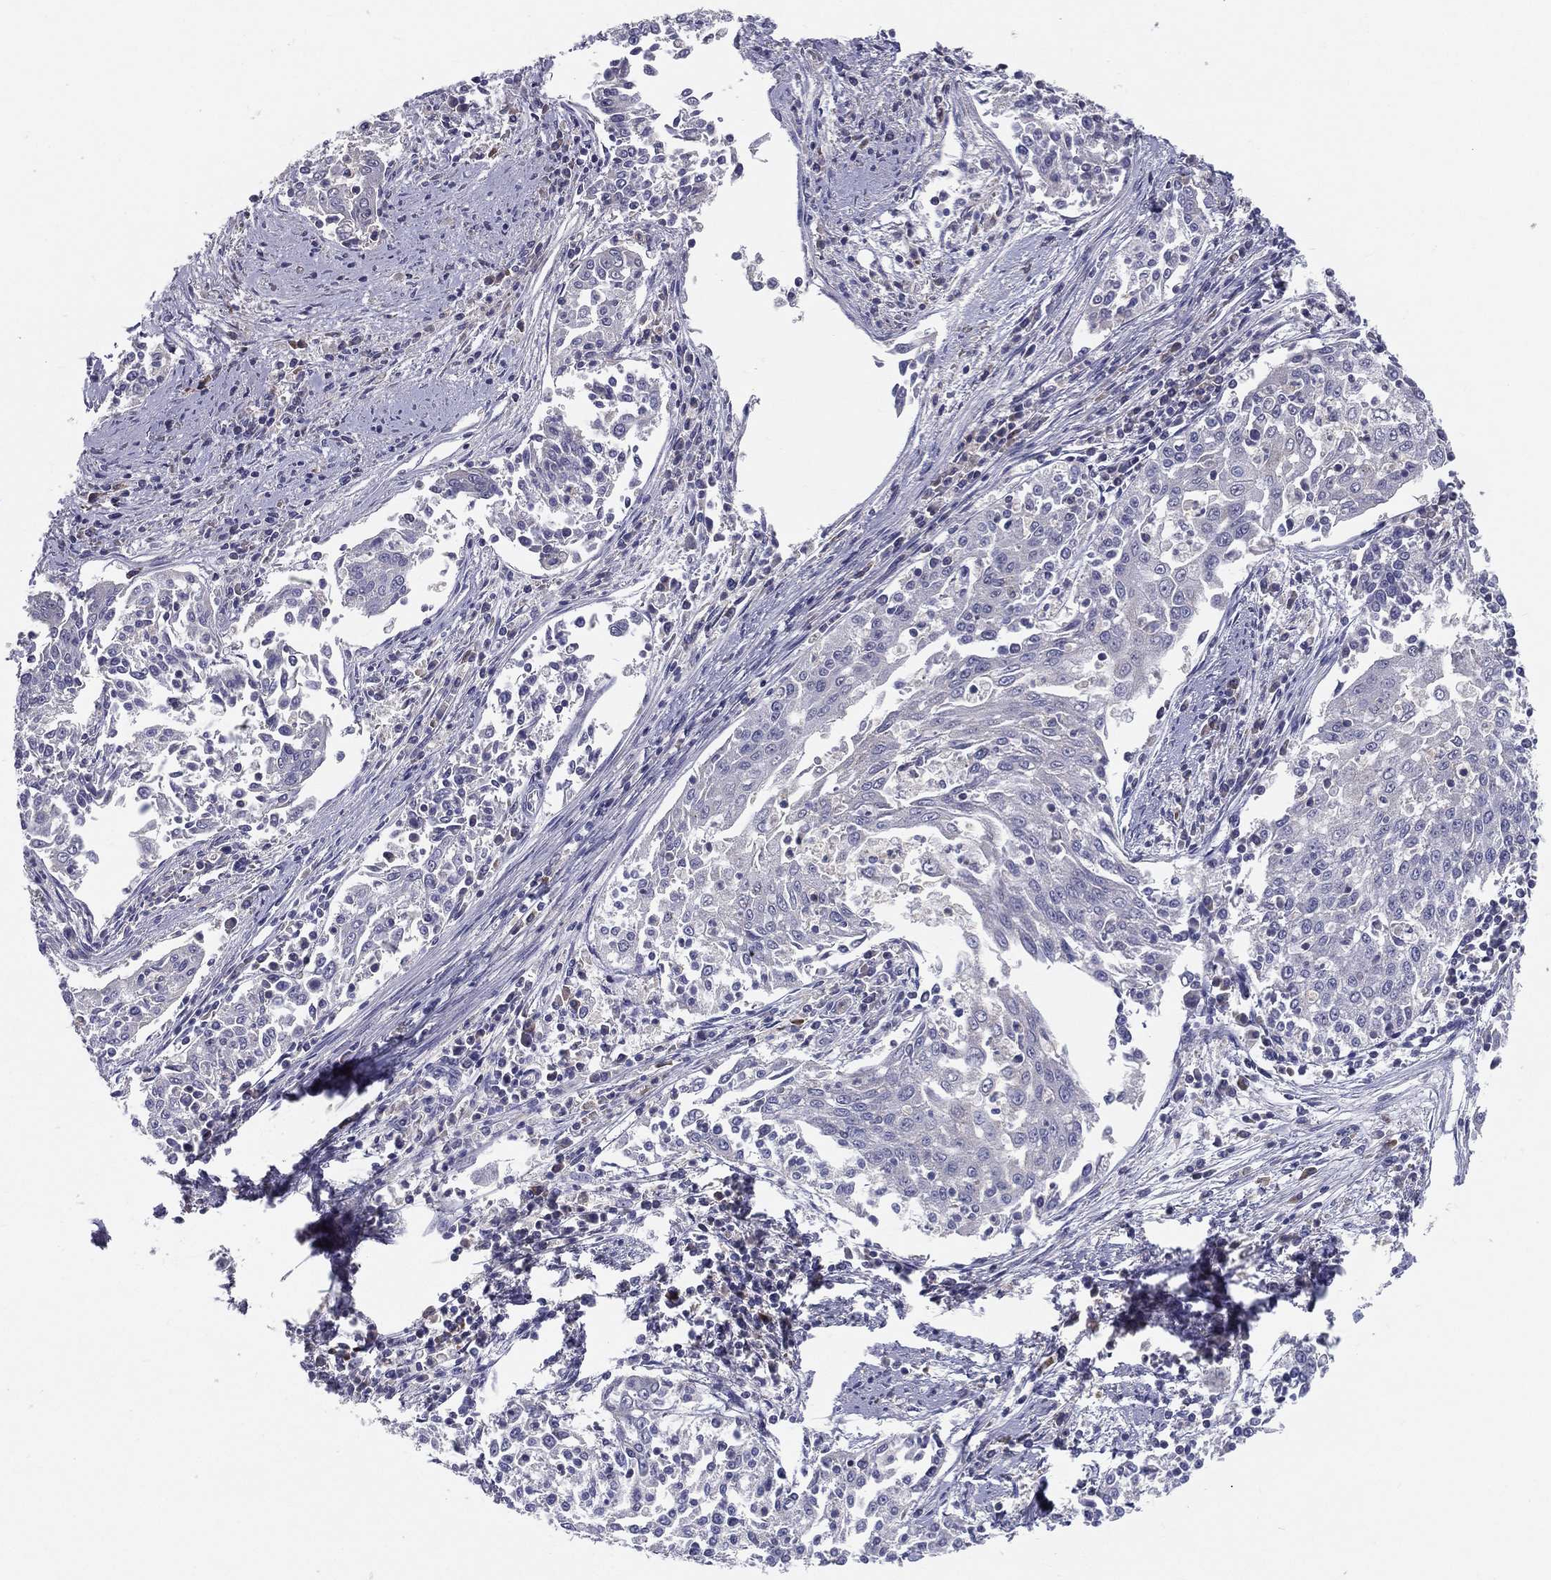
{"staining": {"intensity": "negative", "quantity": "none", "location": "none"}, "tissue": "cervical cancer", "cell_type": "Tumor cells", "image_type": "cancer", "snomed": [{"axis": "morphology", "description": "Squamous cell carcinoma, NOS"}, {"axis": "topography", "description": "Cervix"}], "caption": "An image of human cervical squamous cell carcinoma is negative for staining in tumor cells.", "gene": "PCSK1", "patient": {"sex": "female", "age": 41}}